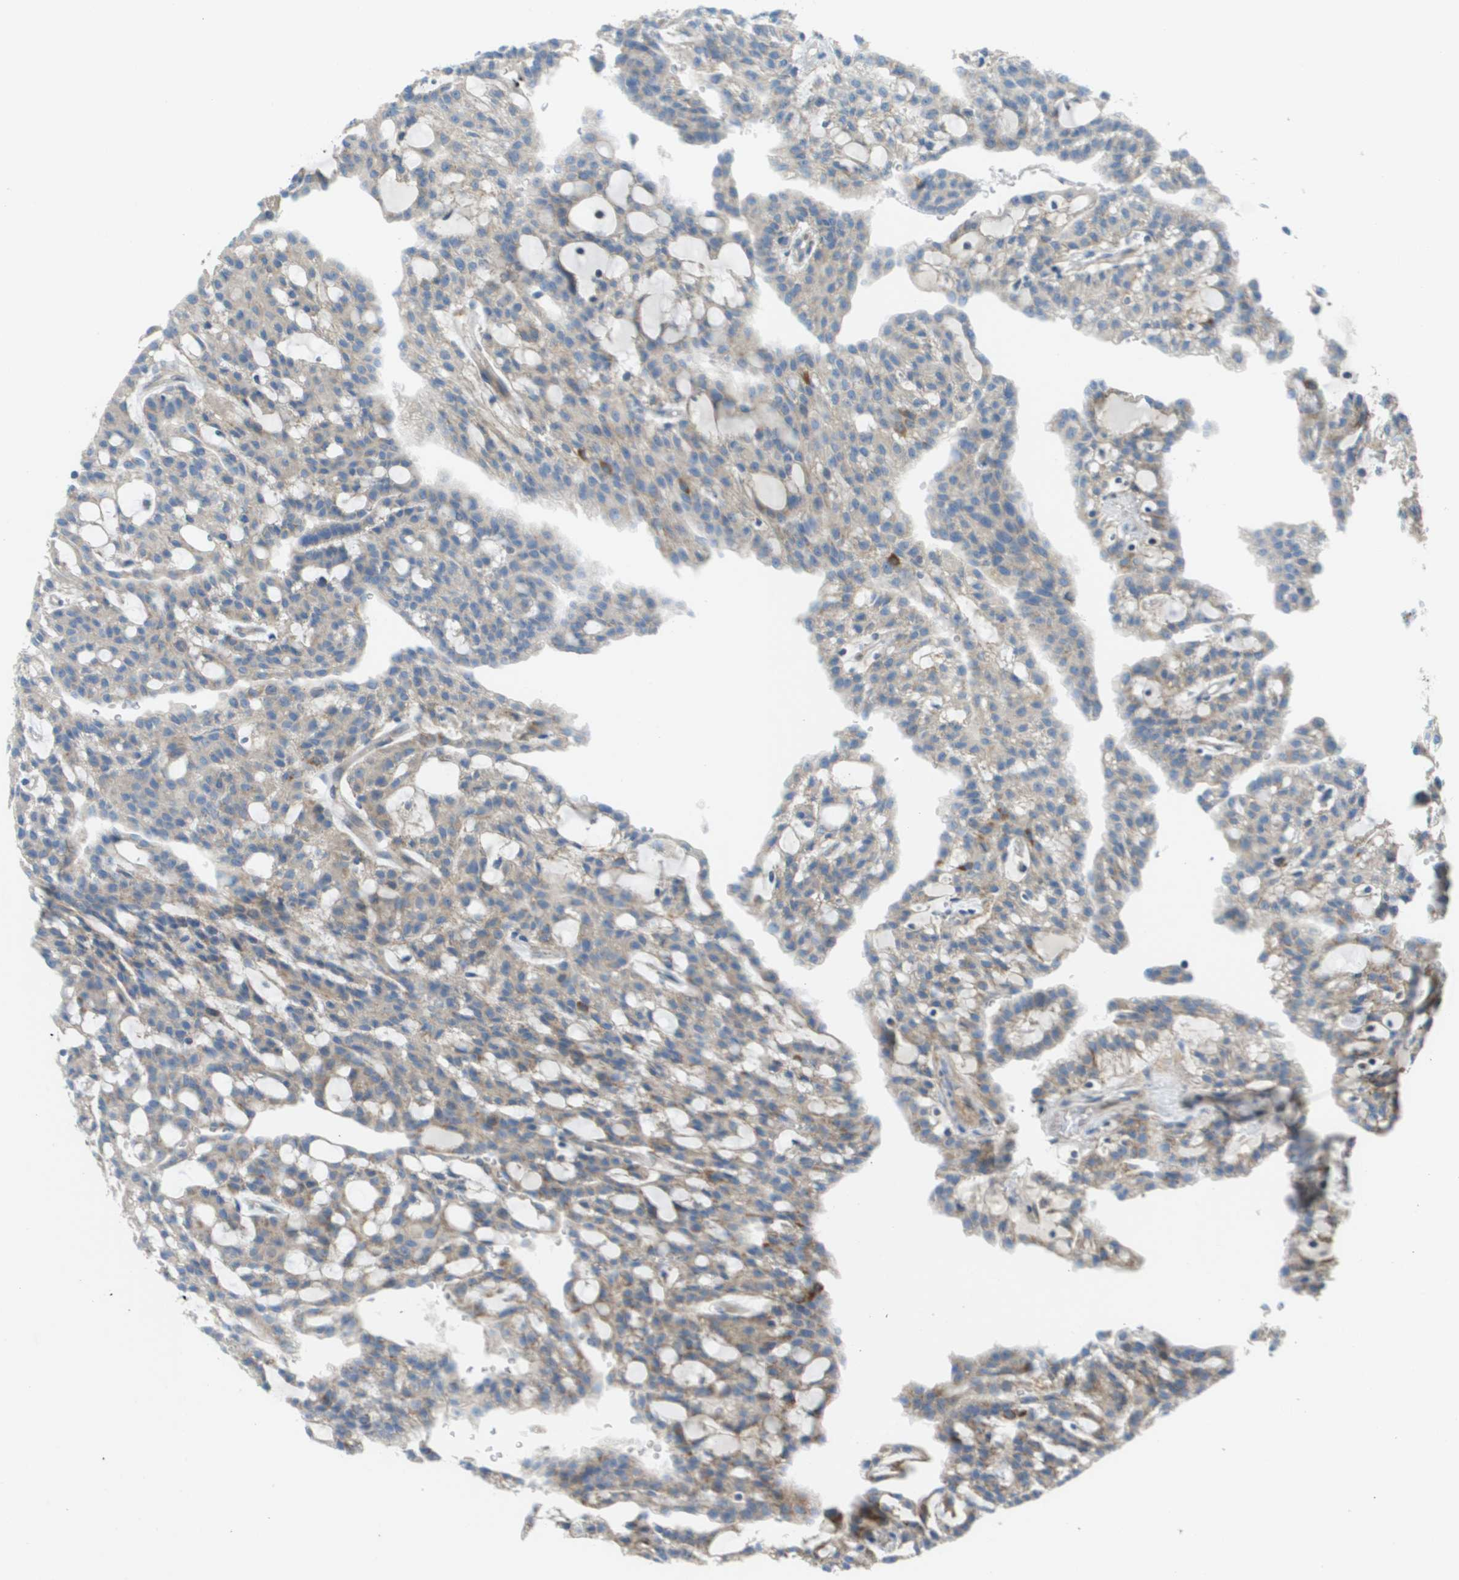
{"staining": {"intensity": "weak", "quantity": ">75%", "location": "cytoplasmic/membranous"}, "tissue": "renal cancer", "cell_type": "Tumor cells", "image_type": "cancer", "snomed": [{"axis": "morphology", "description": "Adenocarcinoma, NOS"}, {"axis": "topography", "description": "Kidney"}], "caption": "An IHC histopathology image of tumor tissue is shown. Protein staining in brown highlights weak cytoplasmic/membranous positivity in adenocarcinoma (renal) within tumor cells.", "gene": "GALNT6", "patient": {"sex": "male", "age": 63}}